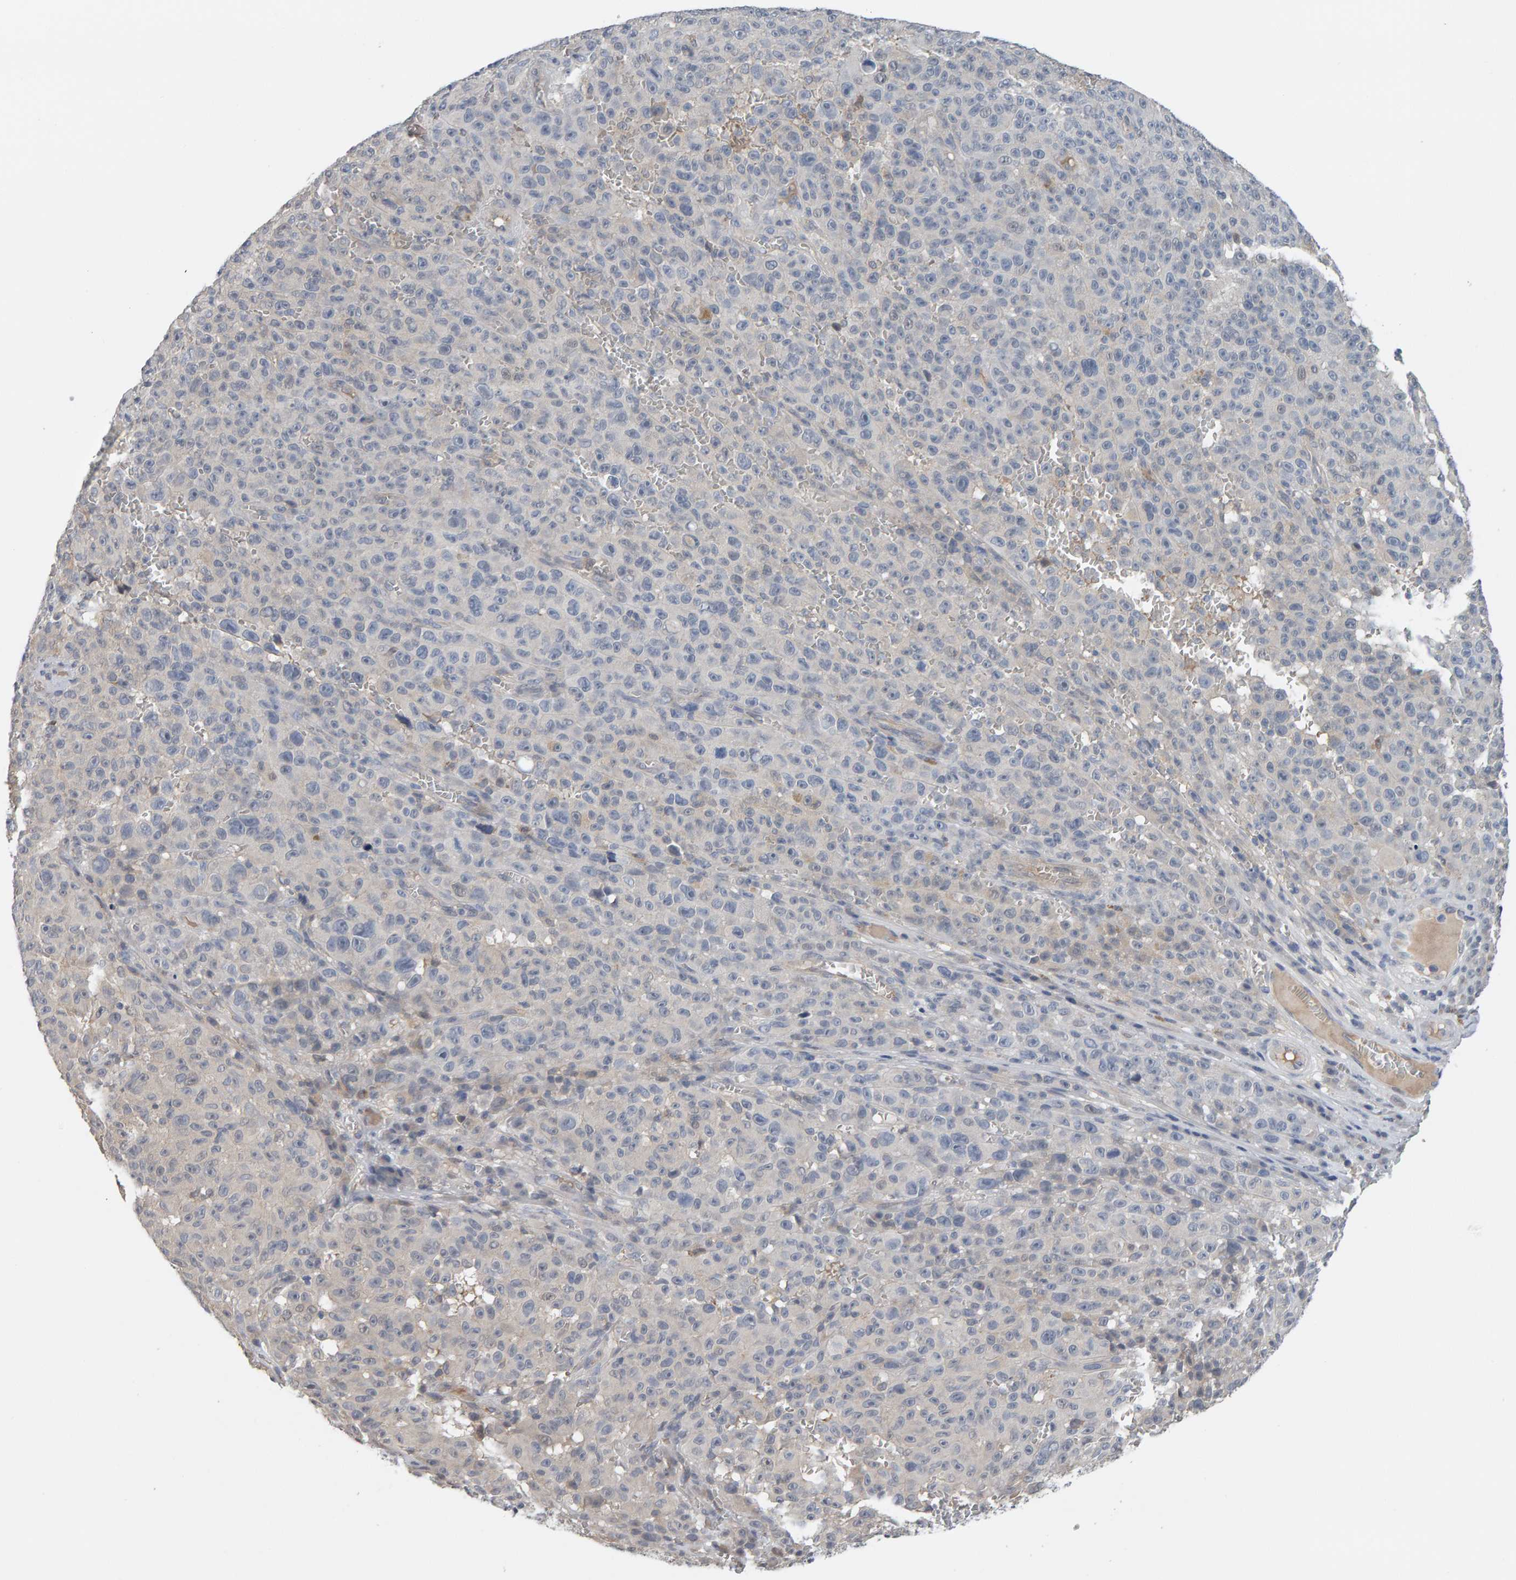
{"staining": {"intensity": "negative", "quantity": "none", "location": "none"}, "tissue": "melanoma", "cell_type": "Tumor cells", "image_type": "cancer", "snomed": [{"axis": "morphology", "description": "Malignant melanoma, NOS"}, {"axis": "topography", "description": "Skin"}], "caption": "Tumor cells are negative for brown protein staining in malignant melanoma.", "gene": "GFUS", "patient": {"sex": "female", "age": 82}}